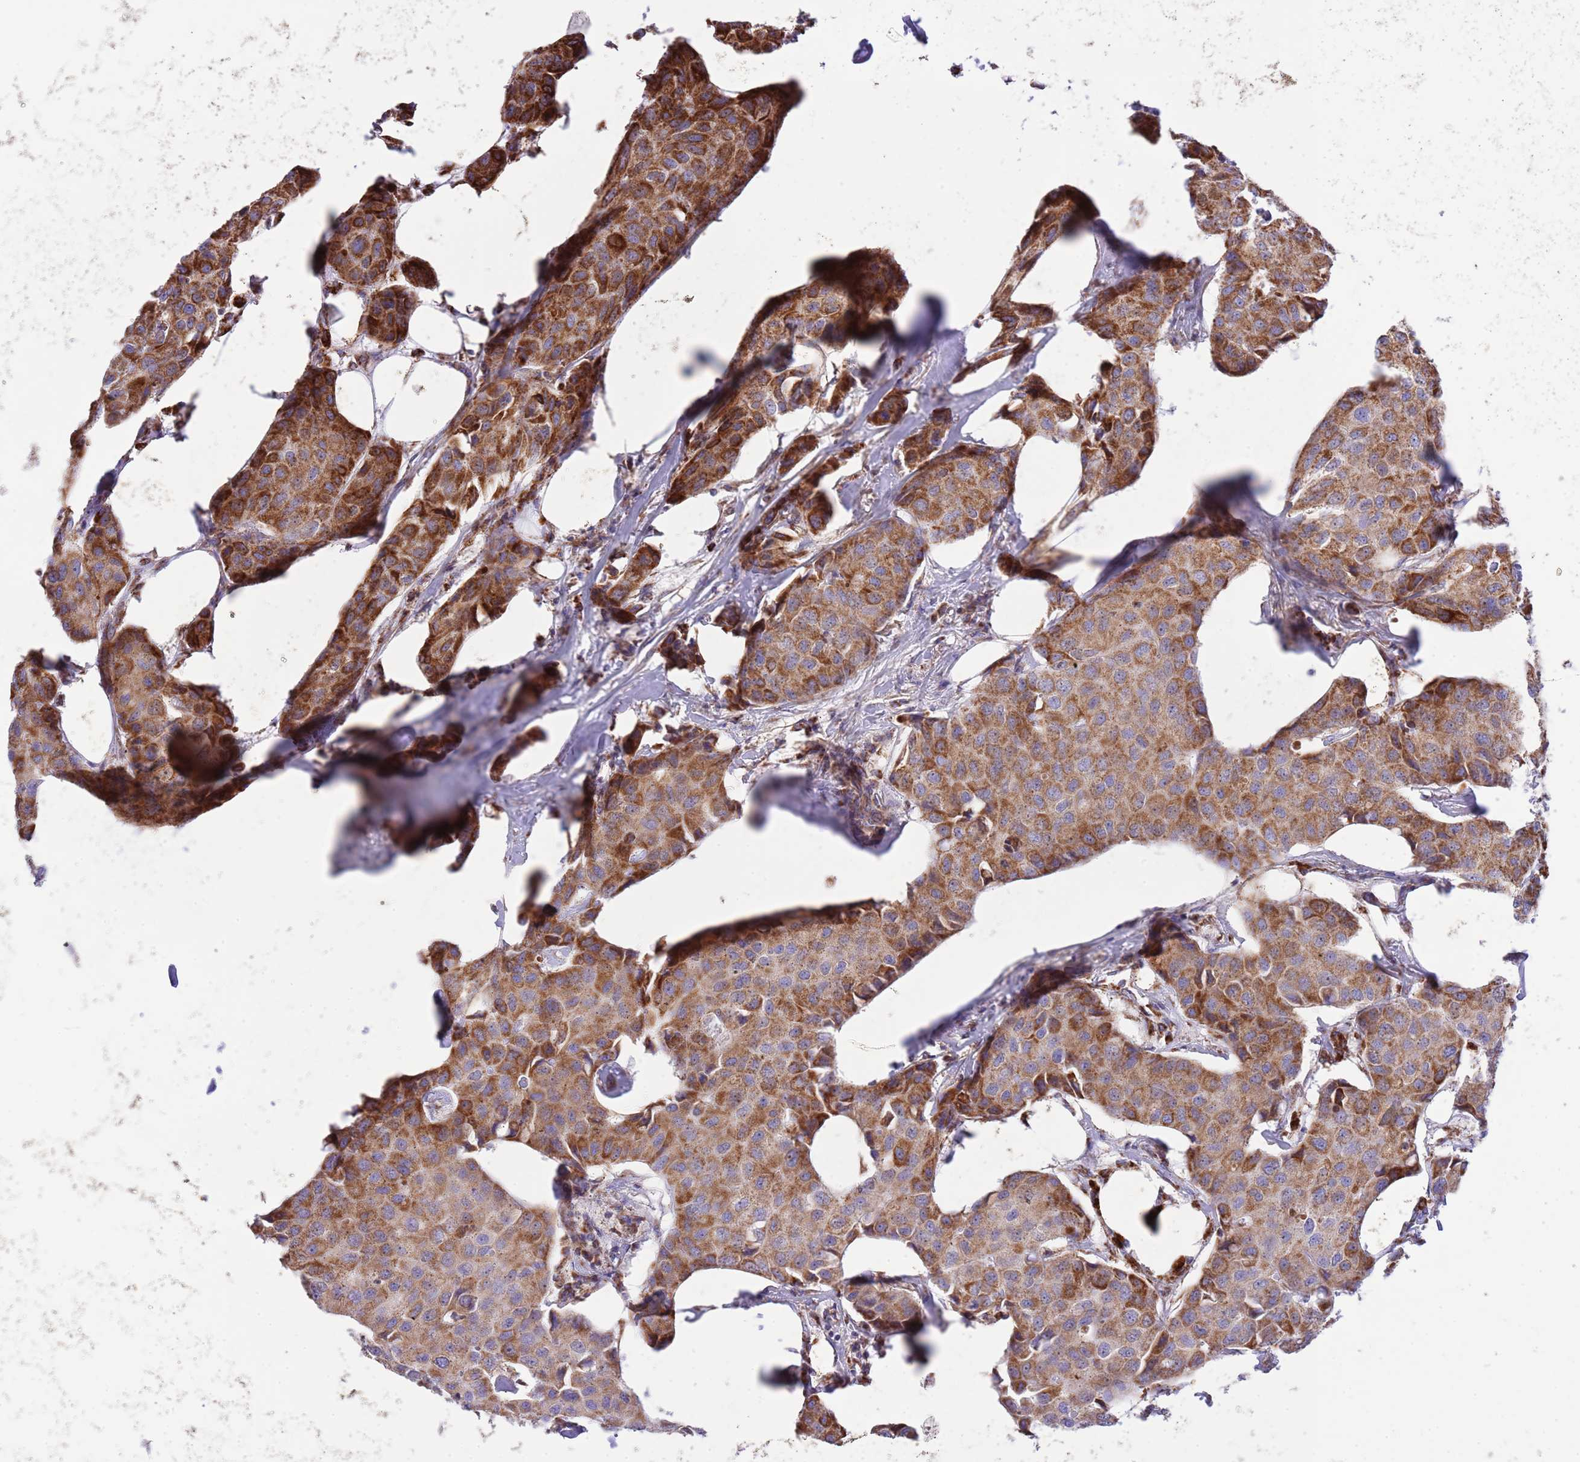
{"staining": {"intensity": "strong", "quantity": ">75%", "location": "cytoplasmic/membranous"}, "tissue": "breast cancer", "cell_type": "Tumor cells", "image_type": "cancer", "snomed": [{"axis": "morphology", "description": "Duct carcinoma"}, {"axis": "topography", "description": "Breast"}], "caption": "Strong cytoplasmic/membranous expression is seen in approximately >75% of tumor cells in breast cancer.", "gene": "SS18L2", "patient": {"sex": "female", "age": 80}}